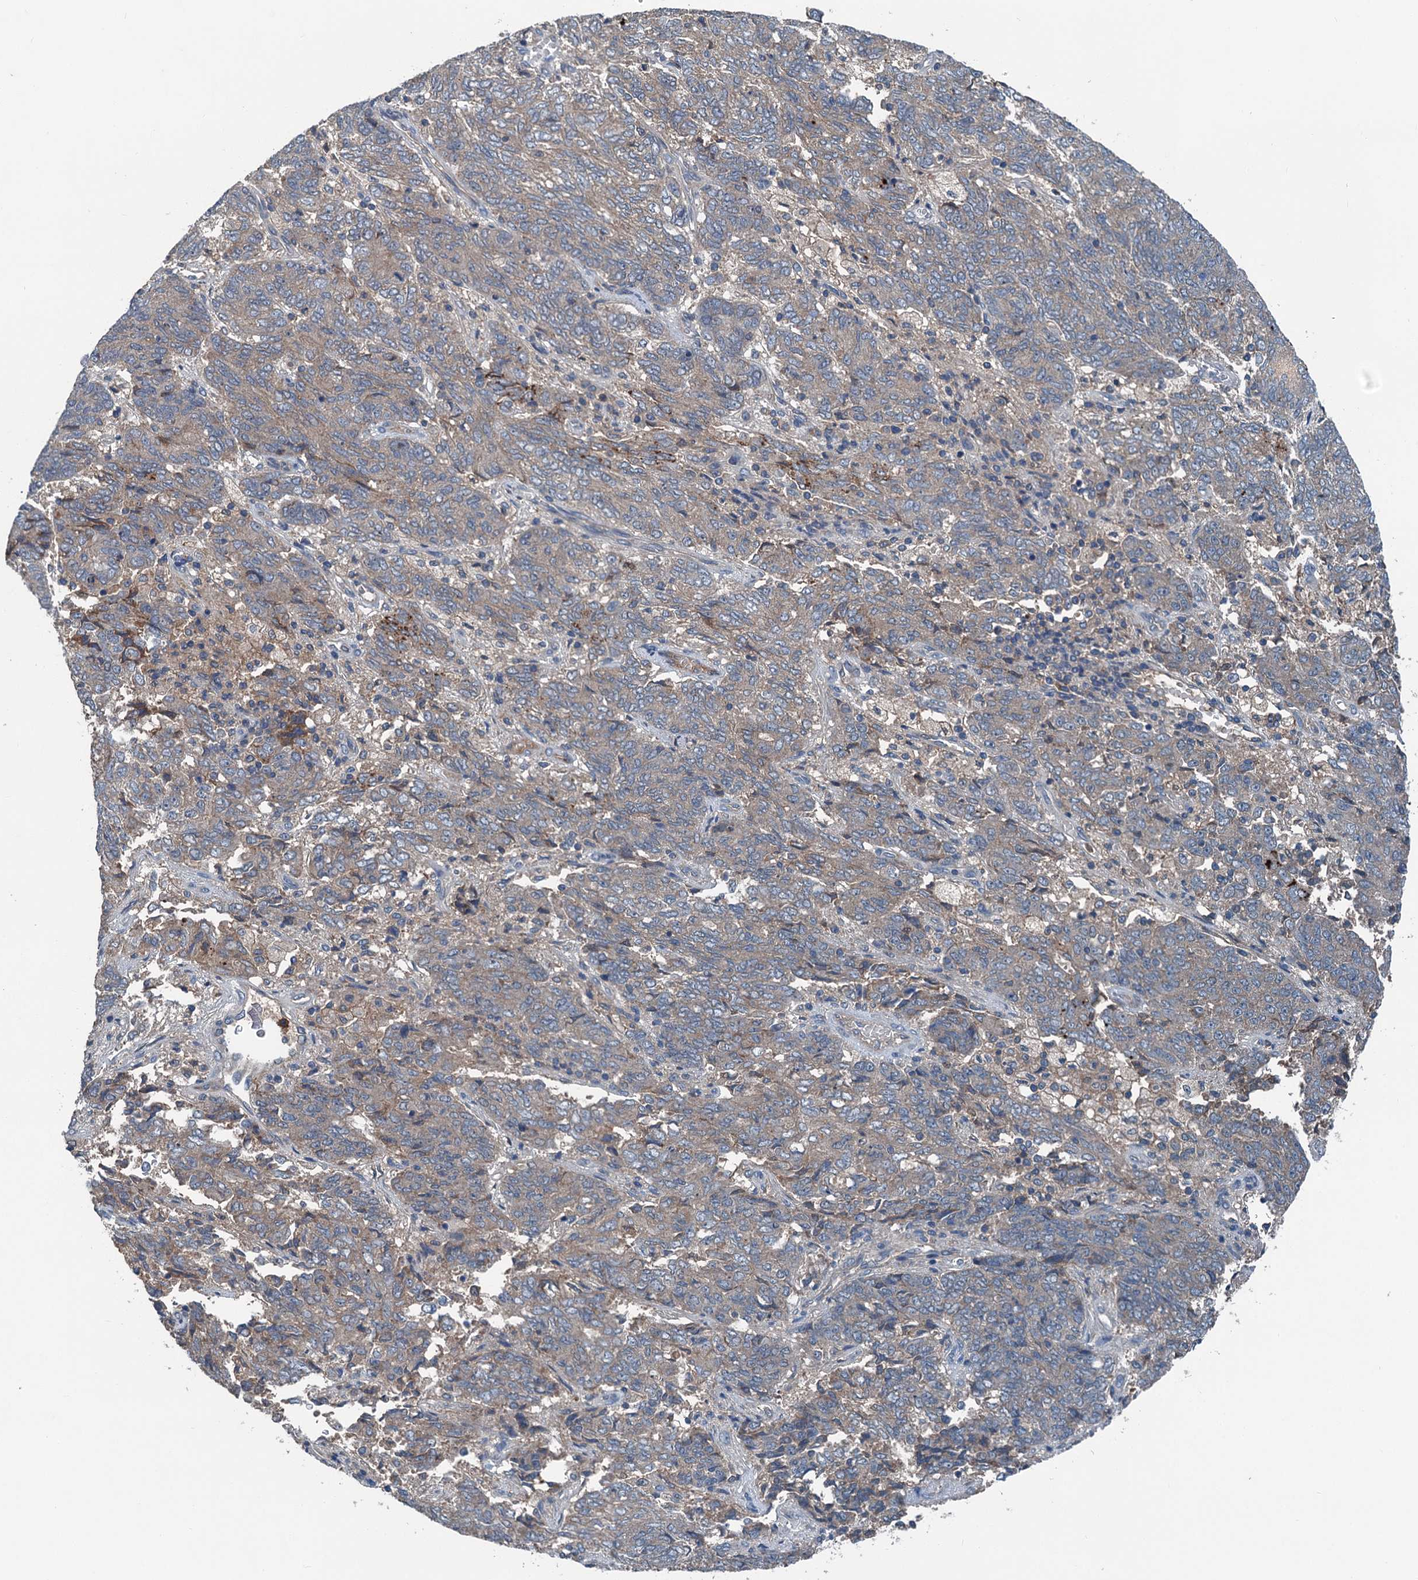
{"staining": {"intensity": "weak", "quantity": "25%-75%", "location": "cytoplasmic/membranous"}, "tissue": "endometrial cancer", "cell_type": "Tumor cells", "image_type": "cancer", "snomed": [{"axis": "morphology", "description": "Adenocarcinoma, NOS"}, {"axis": "topography", "description": "Endometrium"}], "caption": "Endometrial cancer (adenocarcinoma) was stained to show a protein in brown. There is low levels of weak cytoplasmic/membranous staining in about 25%-75% of tumor cells.", "gene": "PDSS1", "patient": {"sex": "female", "age": 80}}